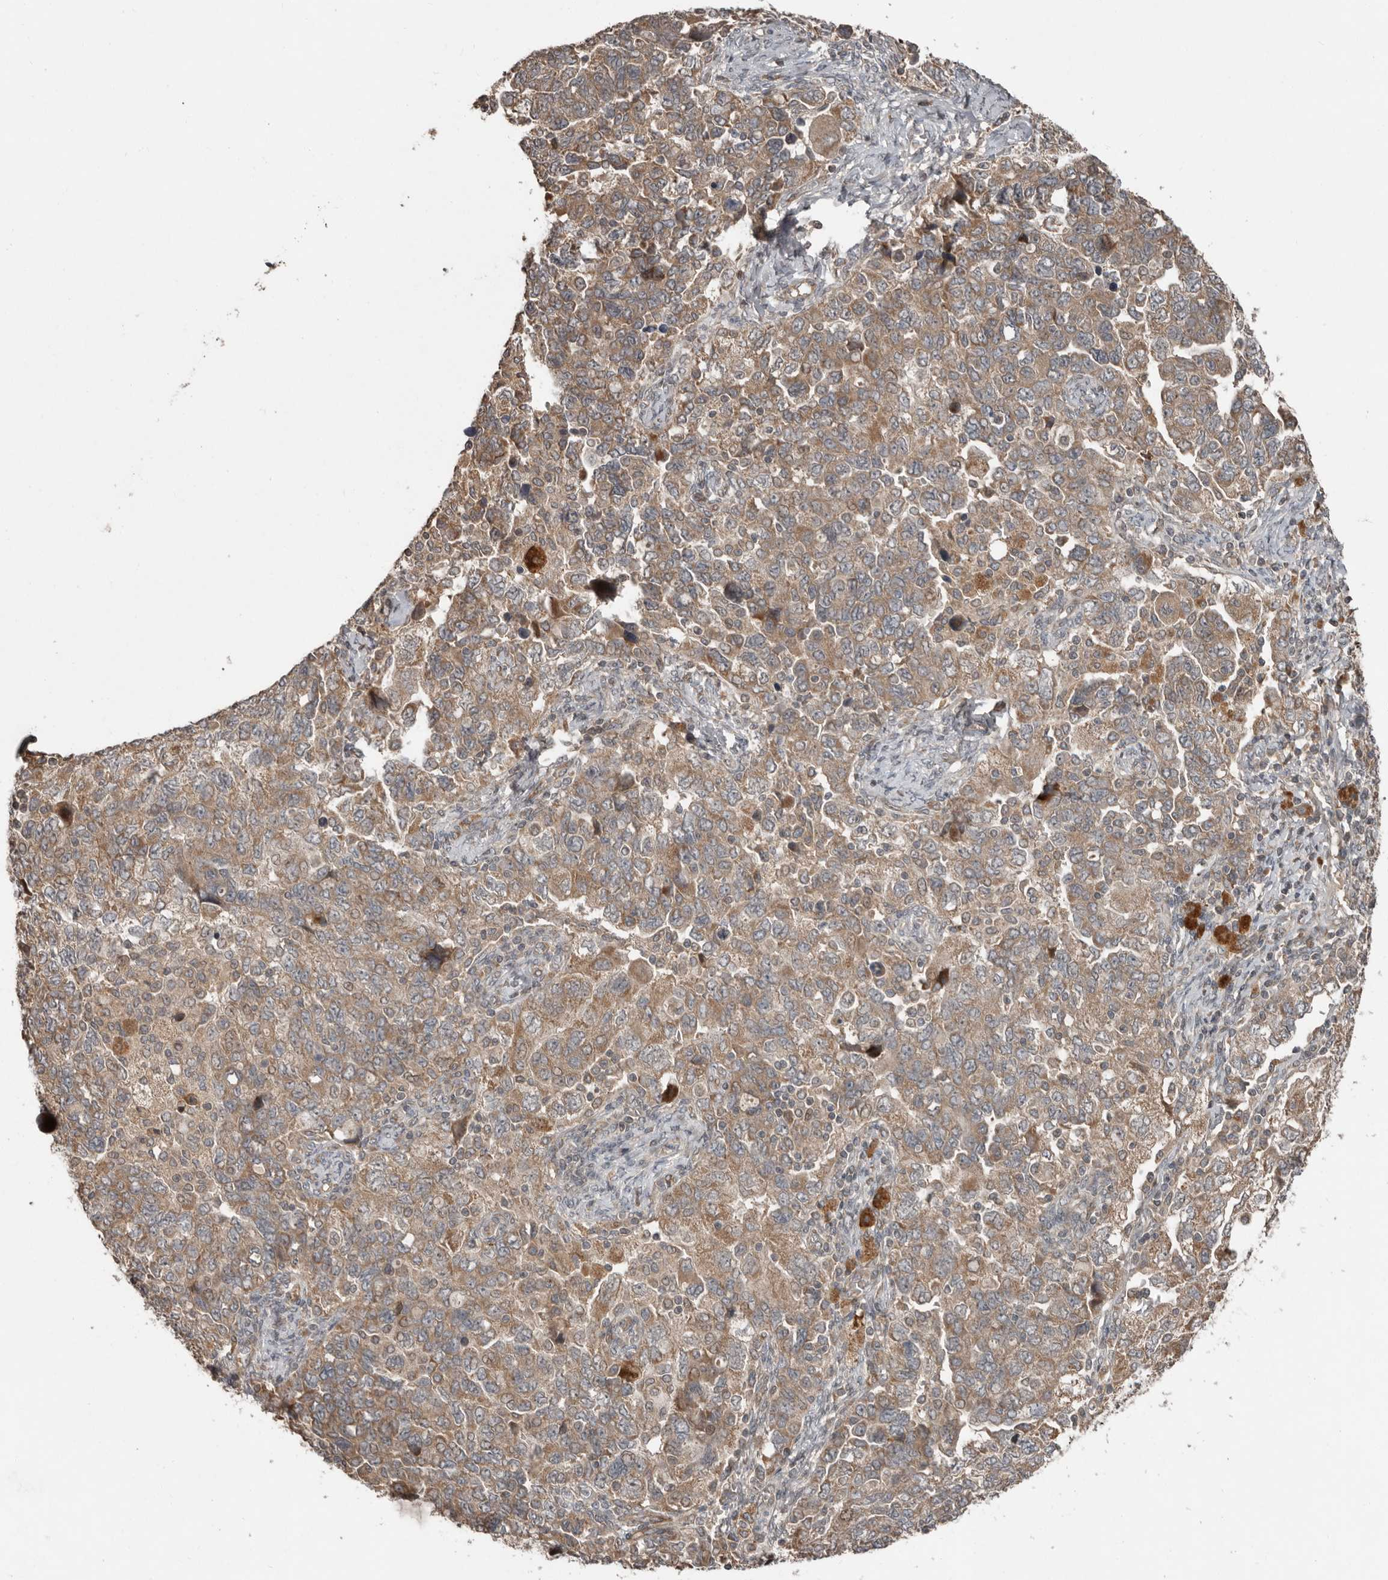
{"staining": {"intensity": "moderate", "quantity": ">75%", "location": "cytoplasmic/membranous"}, "tissue": "ovarian cancer", "cell_type": "Tumor cells", "image_type": "cancer", "snomed": [{"axis": "morphology", "description": "Carcinoma, NOS"}, {"axis": "morphology", "description": "Cystadenocarcinoma, serous, NOS"}, {"axis": "topography", "description": "Ovary"}], "caption": "Serous cystadenocarcinoma (ovarian) was stained to show a protein in brown. There is medium levels of moderate cytoplasmic/membranous expression in approximately >75% of tumor cells. (DAB = brown stain, brightfield microscopy at high magnification).", "gene": "SLC6A7", "patient": {"sex": "female", "age": 69}}